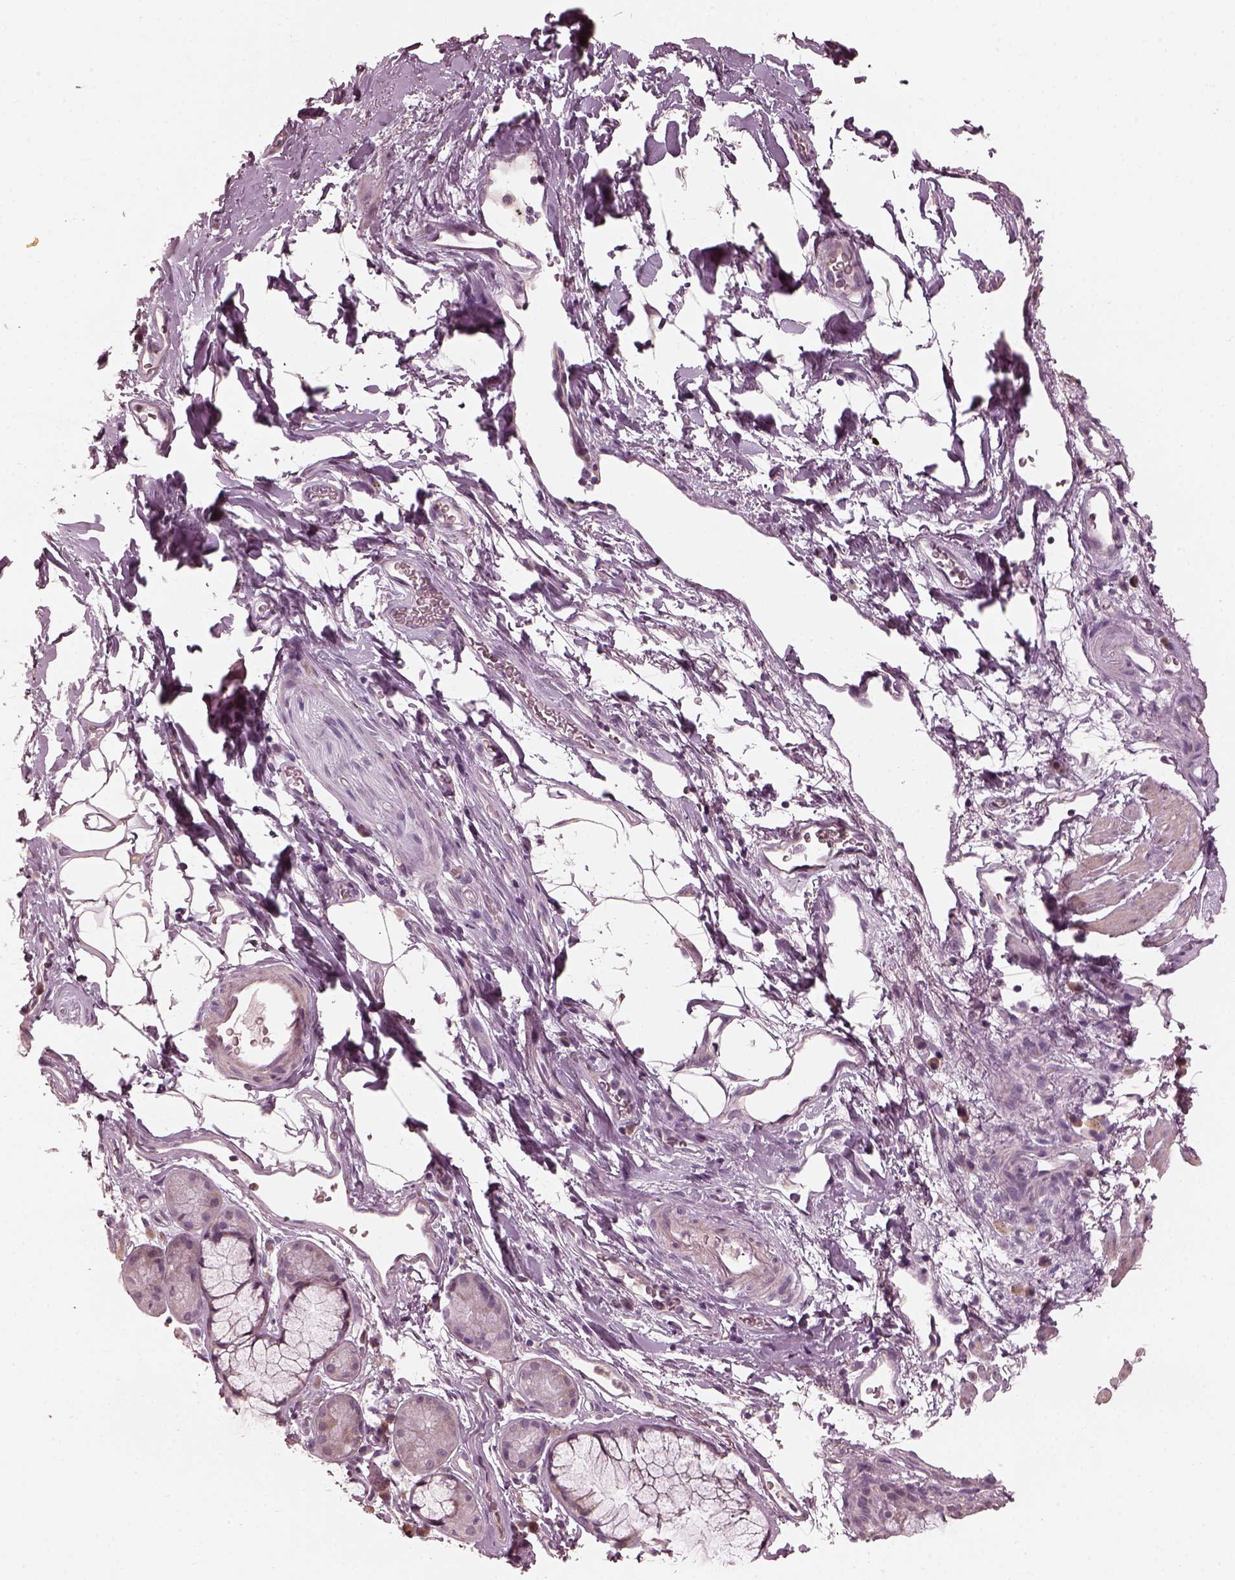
{"staining": {"intensity": "negative", "quantity": "none", "location": "none"}, "tissue": "bronchus", "cell_type": "Respiratory epithelial cells", "image_type": "normal", "snomed": [{"axis": "morphology", "description": "Normal tissue, NOS"}, {"axis": "topography", "description": "Cartilage tissue"}, {"axis": "topography", "description": "Bronchus"}], "caption": "The micrograph shows no significant expression in respiratory epithelial cells of bronchus.", "gene": "OPTC", "patient": {"sex": "male", "age": 58}}